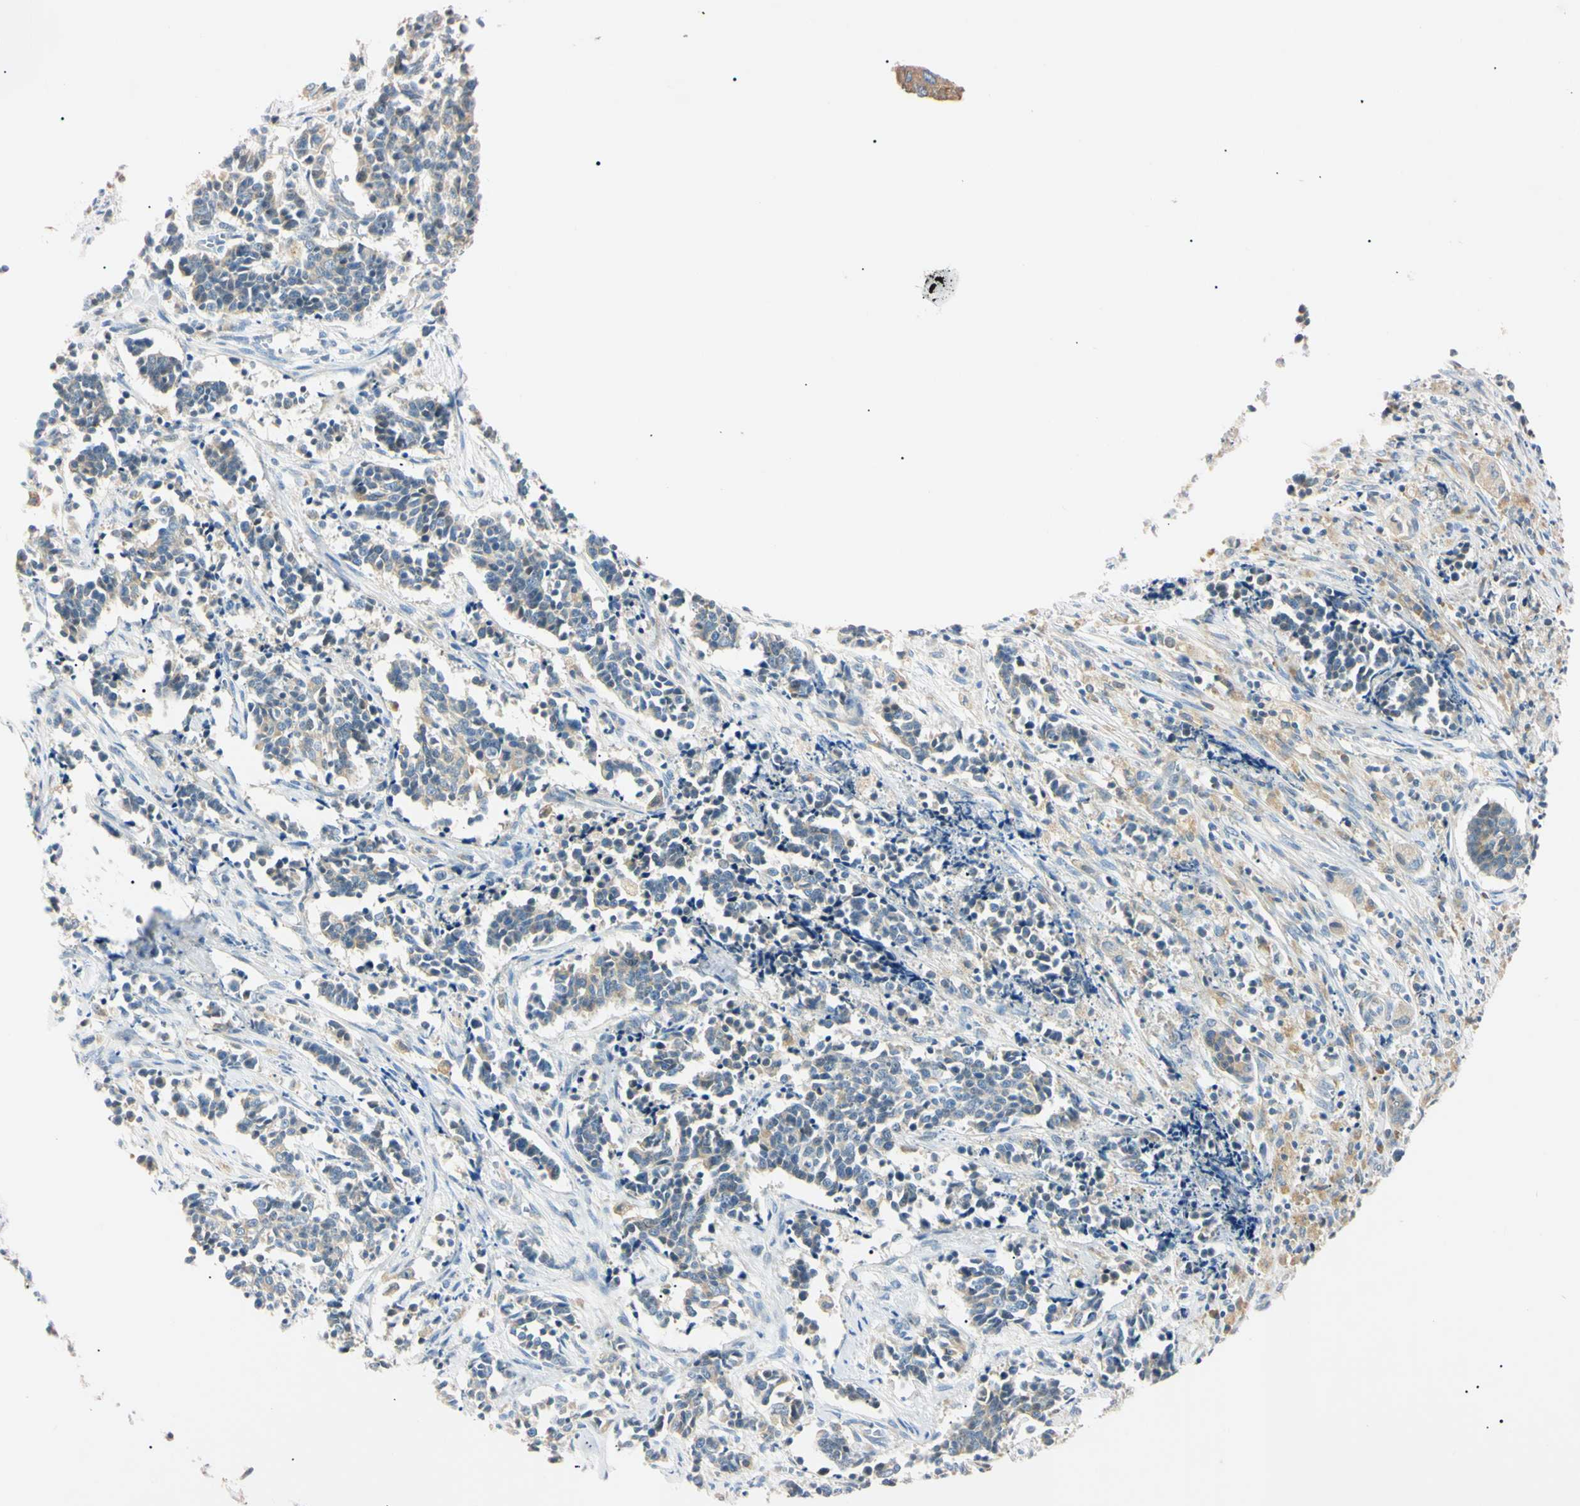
{"staining": {"intensity": "weak", "quantity": ">75%", "location": "cytoplasmic/membranous"}, "tissue": "cervical cancer", "cell_type": "Tumor cells", "image_type": "cancer", "snomed": [{"axis": "morphology", "description": "Normal tissue, NOS"}, {"axis": "morphology", "description": "Squamous cell carcinoma, NOS"}, {"axis": "topography", "description": "Cervix"}], "caption": "A brown stain shows weak cytoplasmic/membranous positivity of a protein in human squamous cell carcinoma (cervical) tumor cells.", "gene": "DNAJB12", "patient": {"sex": "female", "age": 35}}